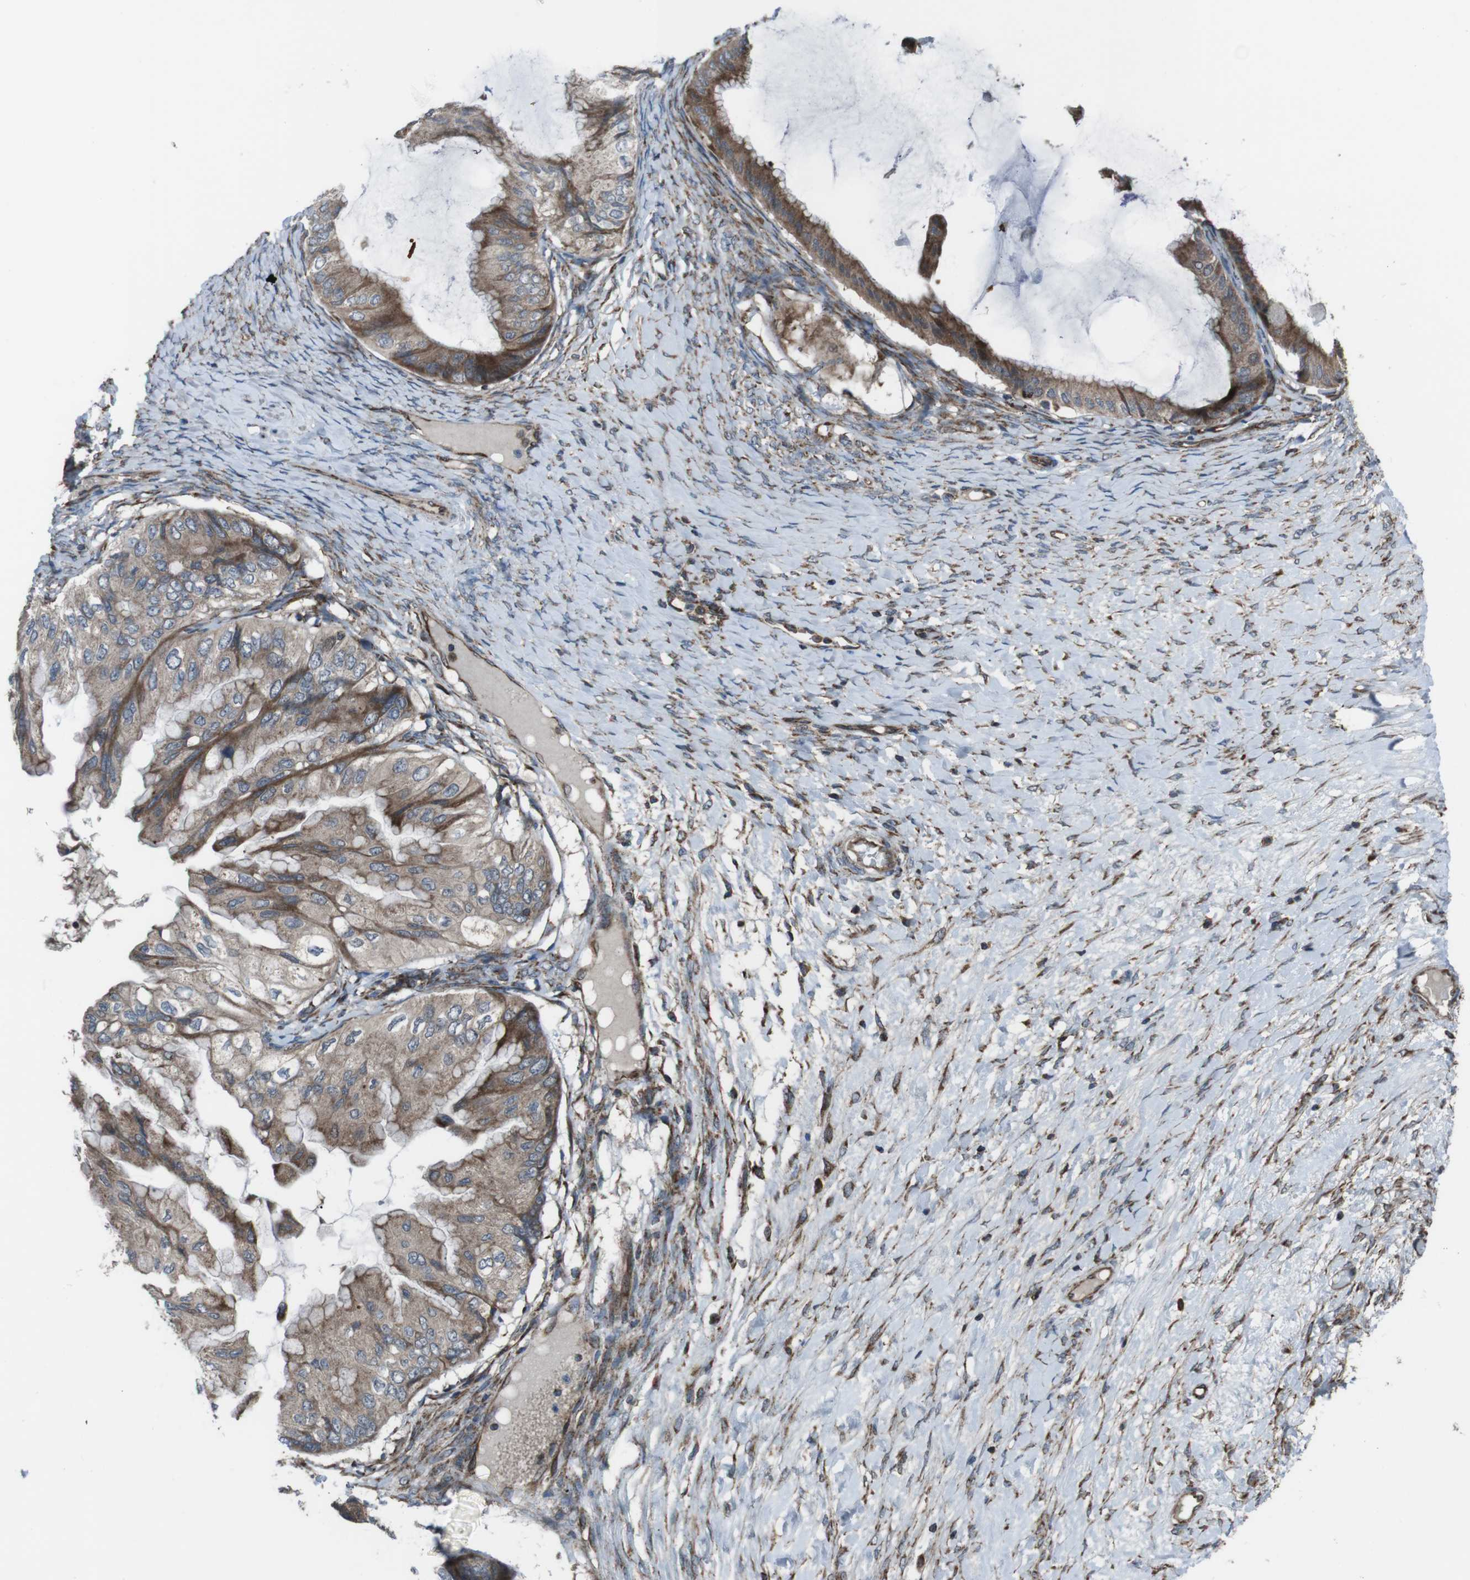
{"staining": {"intensity": "strong", "quantity": ">75%", "location": "cytoplasmic/membranous"}, "tissue": "ovarian cancer", "cell_type": "Tumor cells", "image_type": "cancer", "snomed": [{"axis": "morphology", "description": "Cystadenocarcinoma, mucinous, NOS"}, {"axis": "topography", "description": "Ovary"}], "caption": "IHC of ovarian mucinous cystadenocarcinoma demonstrates high levels of strong cytoplasmic/membranous positivity in about >75% of tumor cells.", "gene": "GIMAP8", "patient": {"sex": "female", "age": 61}}